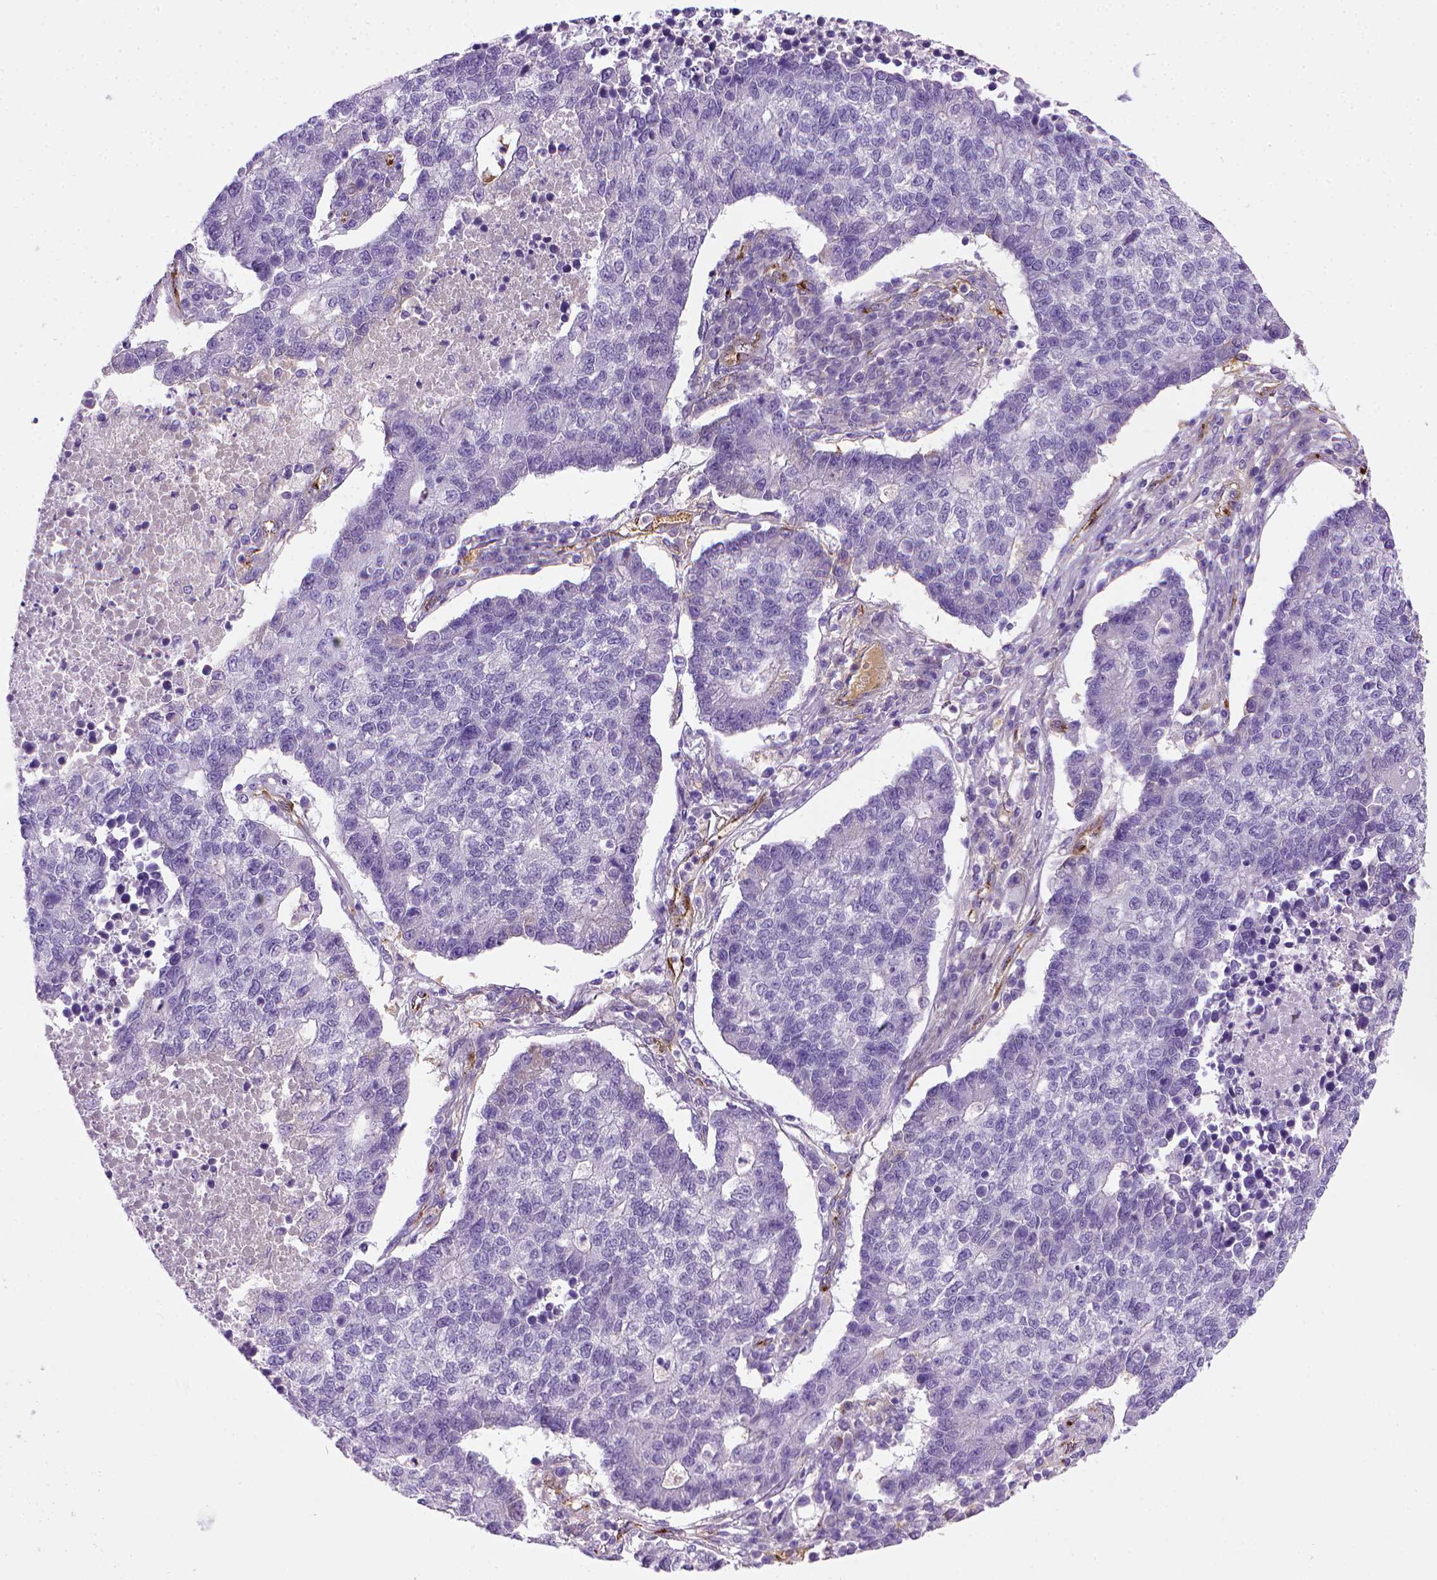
{"staining": {"intensity": "negative", "quantity": "none", "location": "none"}, "tissue": "lung cancer", "cell_type": "Tumor cells", "image_type": "cancer", "snomed": [{"axis": "morphology", "description": "Adenocarcinoma, NOS"}, {"axis": "topography", "description": "Lung"}], "caption": "High magnification brightfield microscopy of lung adenocarcinoma stained with DAB (brown) and counterstained with hematoxylin (blue): tumor cells show no significant expression.", "gene": "VWF", "patient": {"sex": "male", "age": 57}}